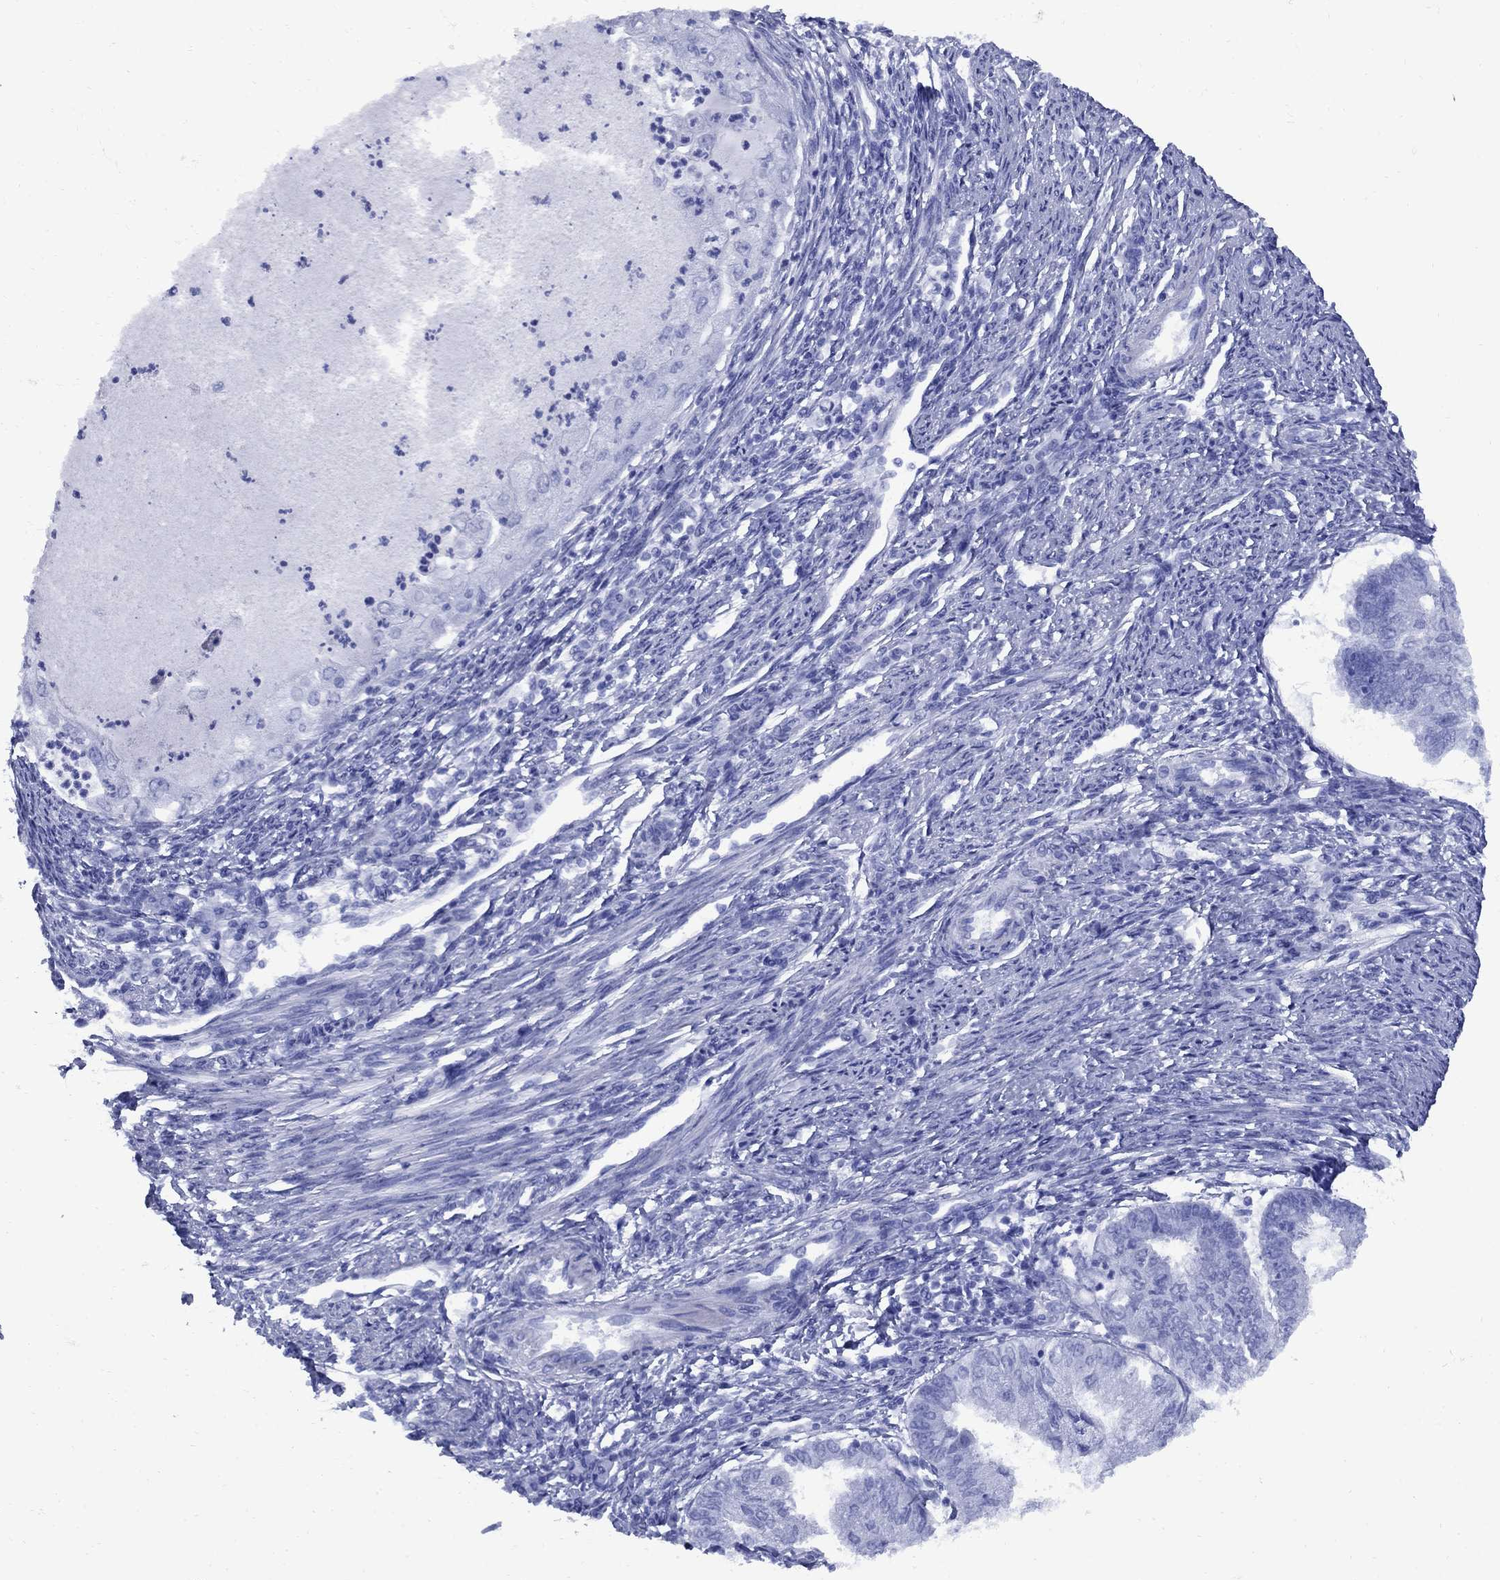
{"staining": {"intensity": "negative", "quantity": "none", "location": "none"}, "tissue": "endometrial cancer", "cell_type": "Tumor cells", "image_type": "cancer", "snomed": [{"axis": "morphology", "description": "Adenocarcinoma, NOS"}, {"axis": "topography", "description": "Endometrium"}], "caption": "Tumor cells show no significant protein positivity in endometrial cancer.", "gene": "SMCP", "patient": {"sex": "female", "age": 59}}